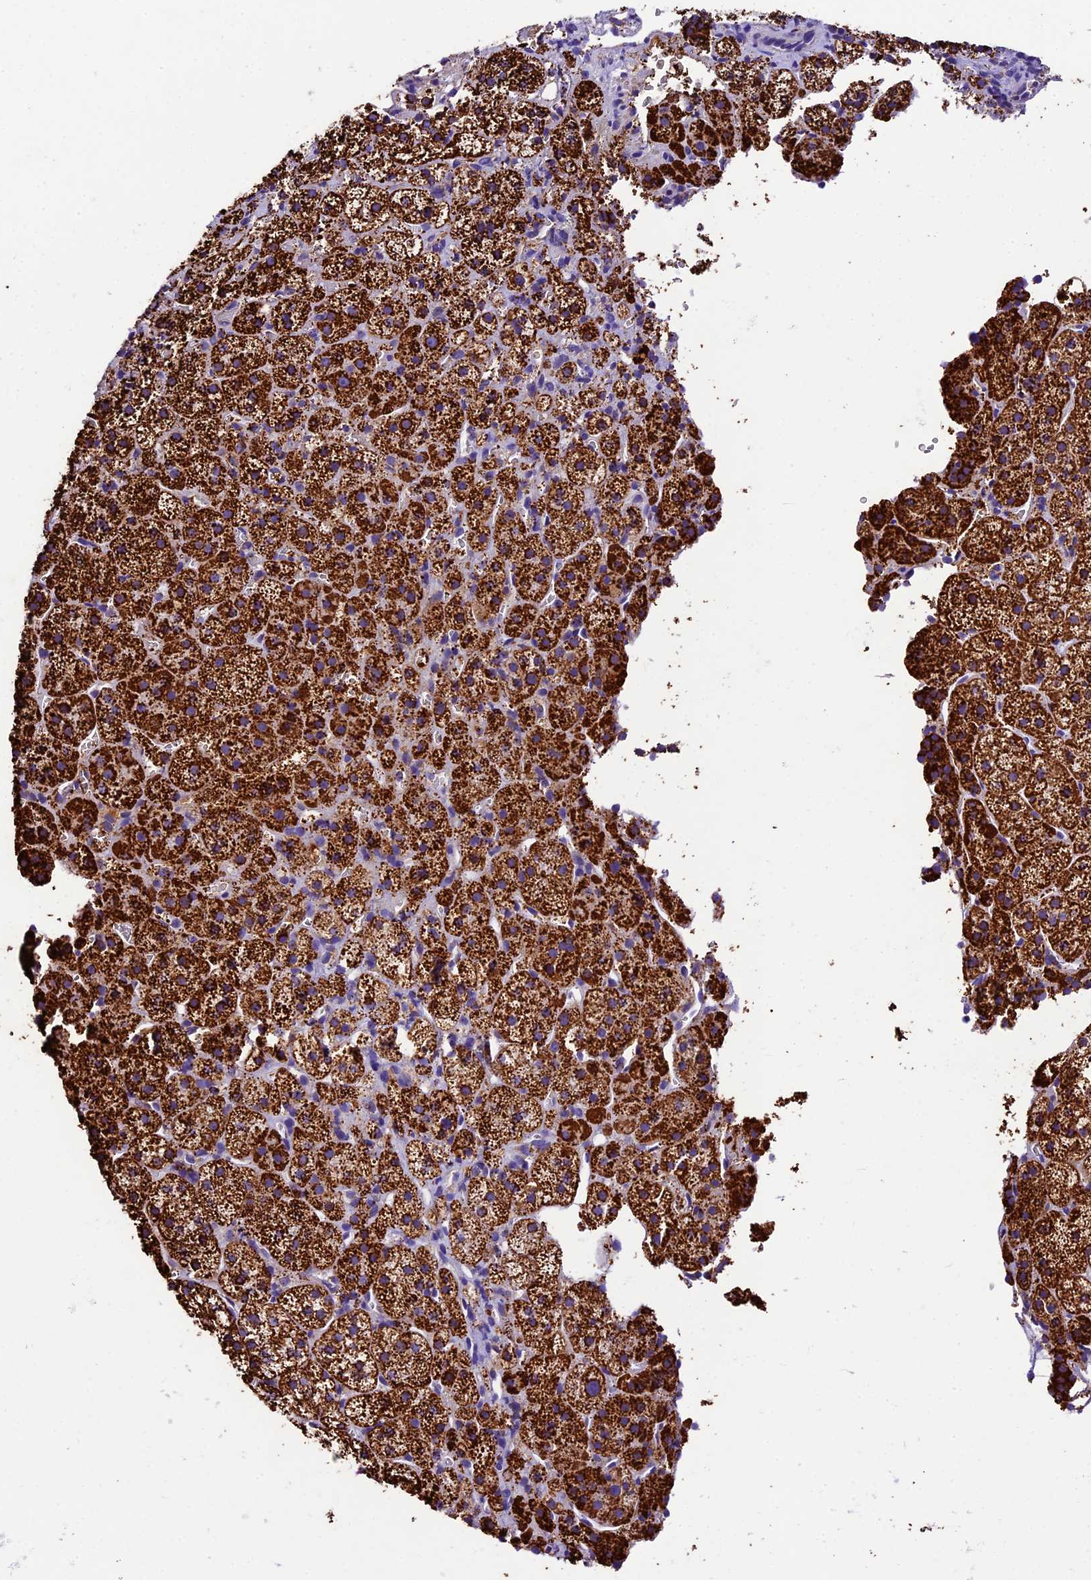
{"staining": {"intensity": "strong", "quantity": ">75%", "location": "cytoplasmic/membranous"}, "tissue": "adrenal gland", "cell_type": "Glandular cells", "image_type": "normal", "snomed": [{"axis": "morphology", "description": "Normal tissue, NOS"}, {"axis": "topography", "description": "Adrenal gland"}], "caption": "Immunohistochemical staining of unremarkable human adrenal gland shows >75% levels of strong cytoplasmic/membranous protein positivity in about >75% of glandular cells.", "gene": "DCAF5", "patient": {"sex": "female", "age": 44}}